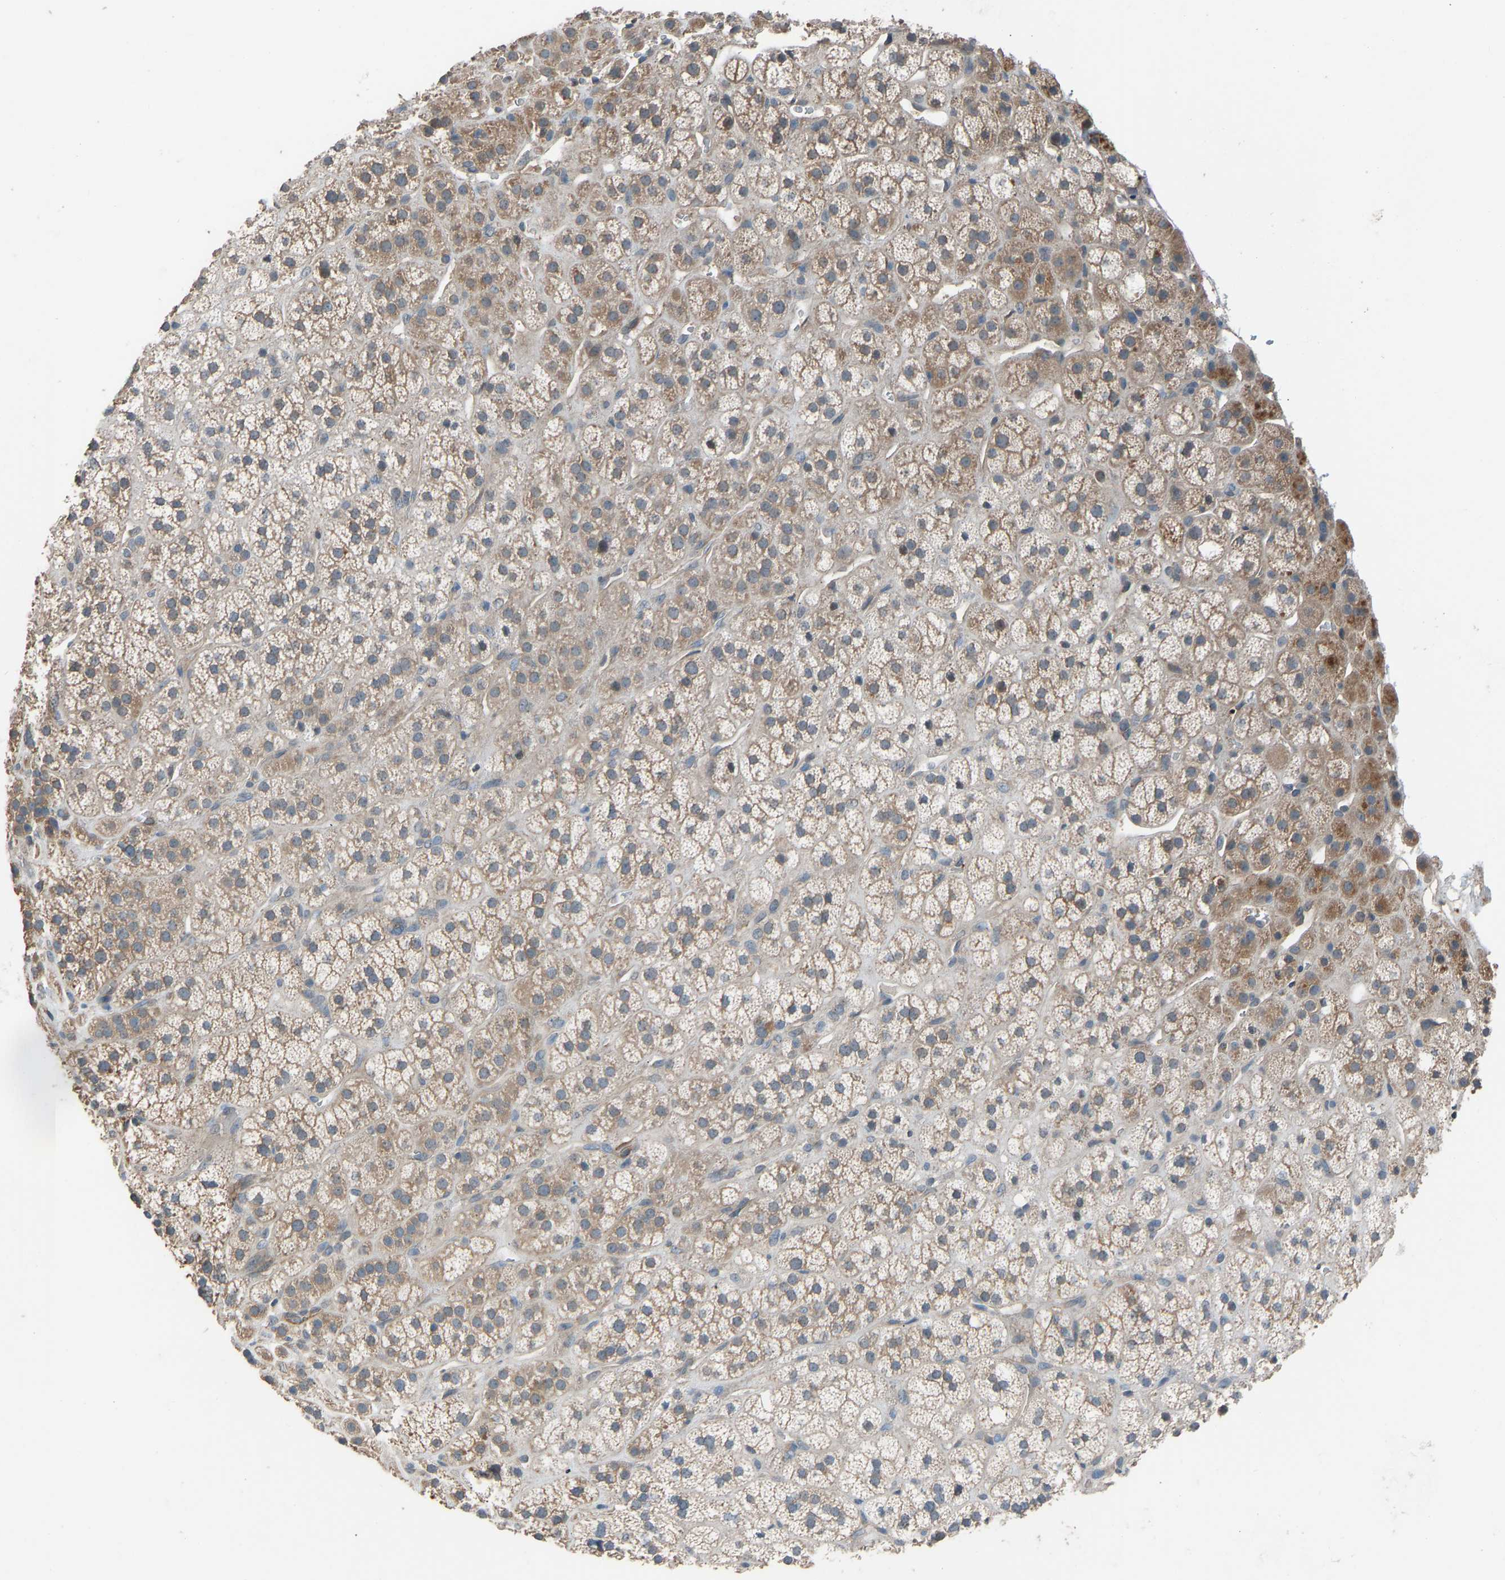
{"staining": {"intensity": "moderate", "quantity": ">75%", "location": "cytoplasmic/membranous"}, "tissue": "adrenal gland", "cell_type": "Glandular cells", "image_type": "normal", "snomed": [{"axis": "morphology", "description": "Normal tissue, NOS"}, {"axis": "topography", "description": "Adrenal gland"}], "caption": "Adrenal gland stained with immunohistochemistry (IHC) reveals moderate cytoplasmic/membranous staining in about >75% of glandular cells. Nuclei are stained in blue.", "gene": "SLC43A1", "patient": {"sex": "male", "age": 56}}